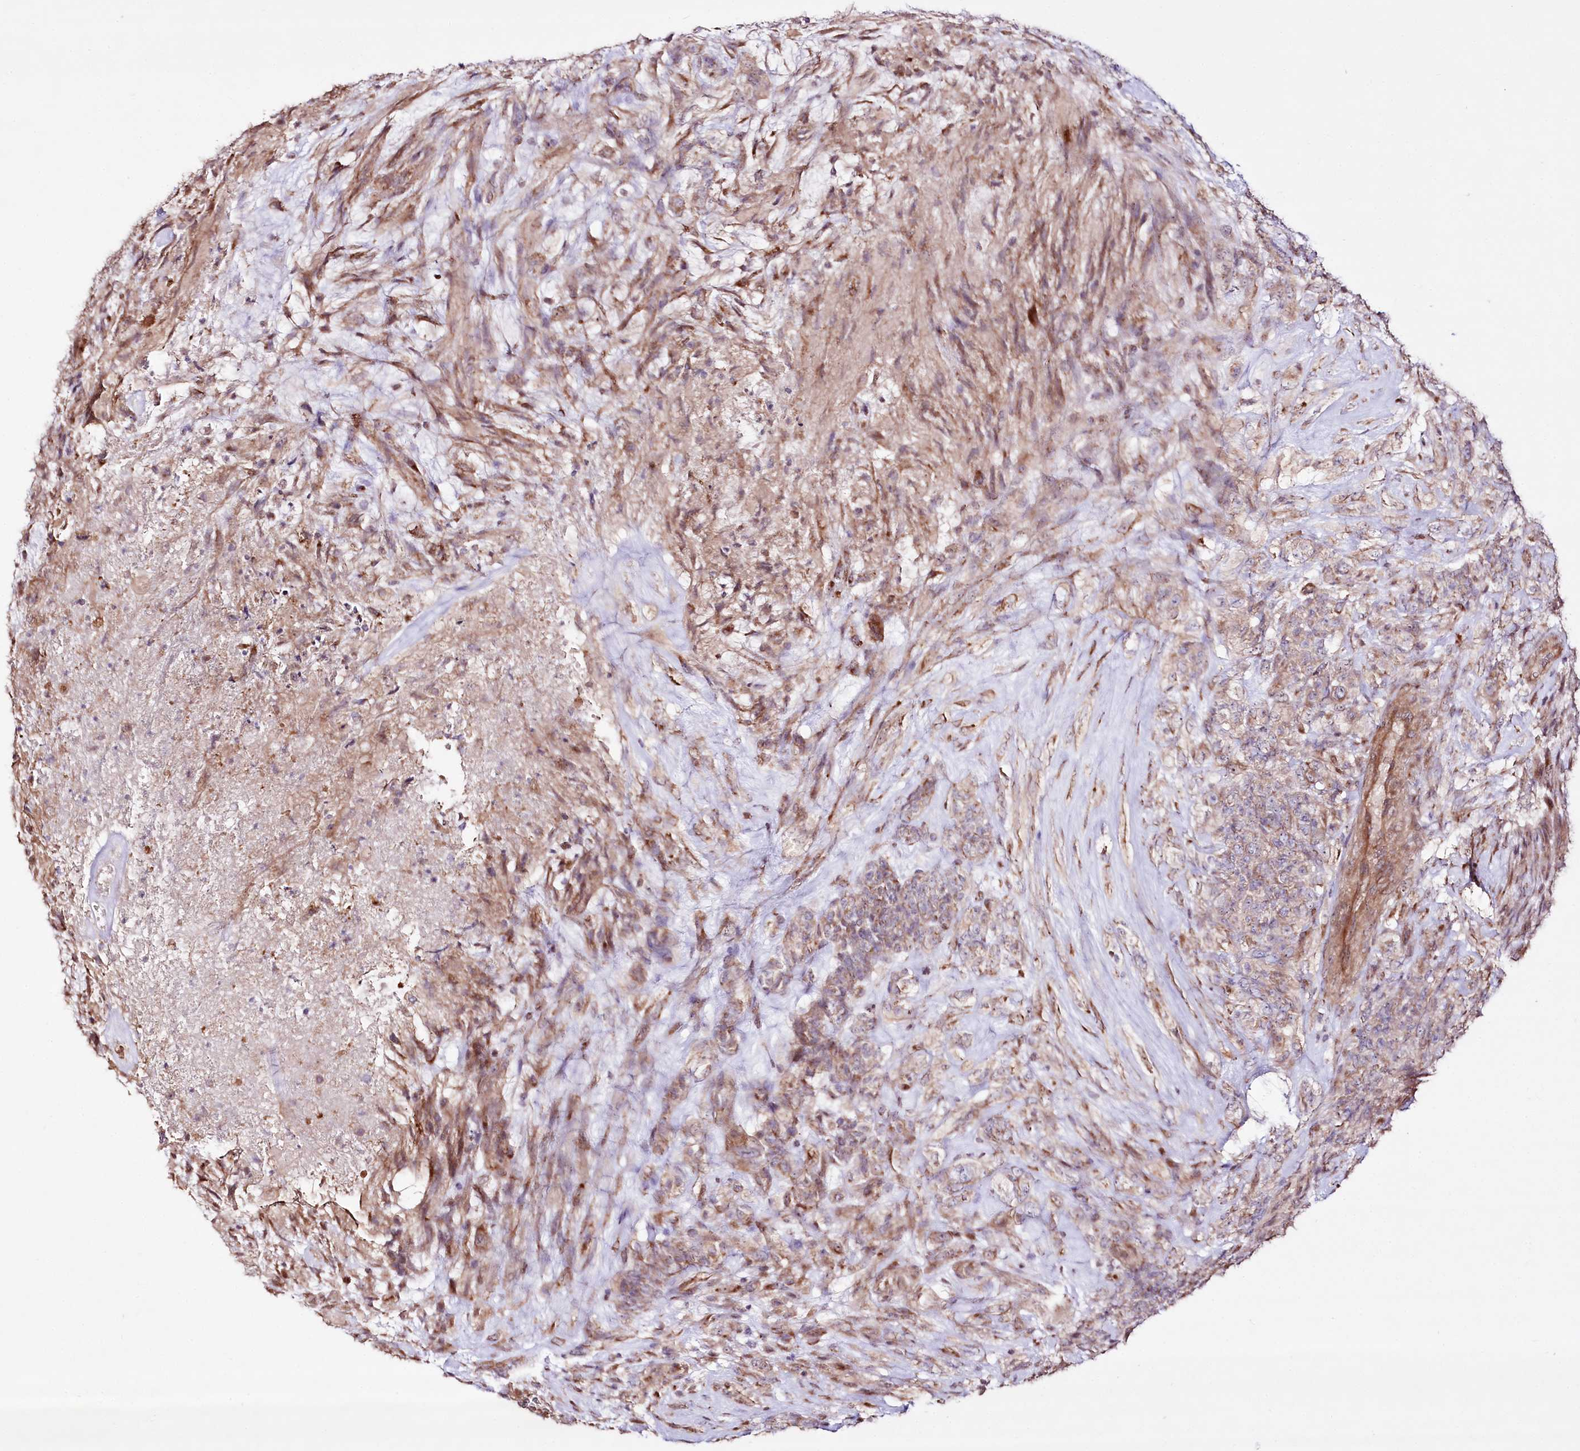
{"staining": {"intensity": "moderate", "quantity": "<25%", "location": "cytoplasmic/membranous"}, "tissue": "glioma", "cell_type": "Tumor cells", "image_type": "cancer", "snomed": [{"axis": "morphology", "description": "Glioma, malignant, High grade"}, {"axis": "topography", "description": "Brain"}], "caption": "Protein staining demonstrates moderate cytoplasmic/membranous expression in about <25% of tumor cells in glioma. (DAB (3,3'-diaminobenzidine) = brown stain, brightfield microscopy at high magnification).", "gene": "REXO2", "patient": {"sex": "male", "age": 61}}